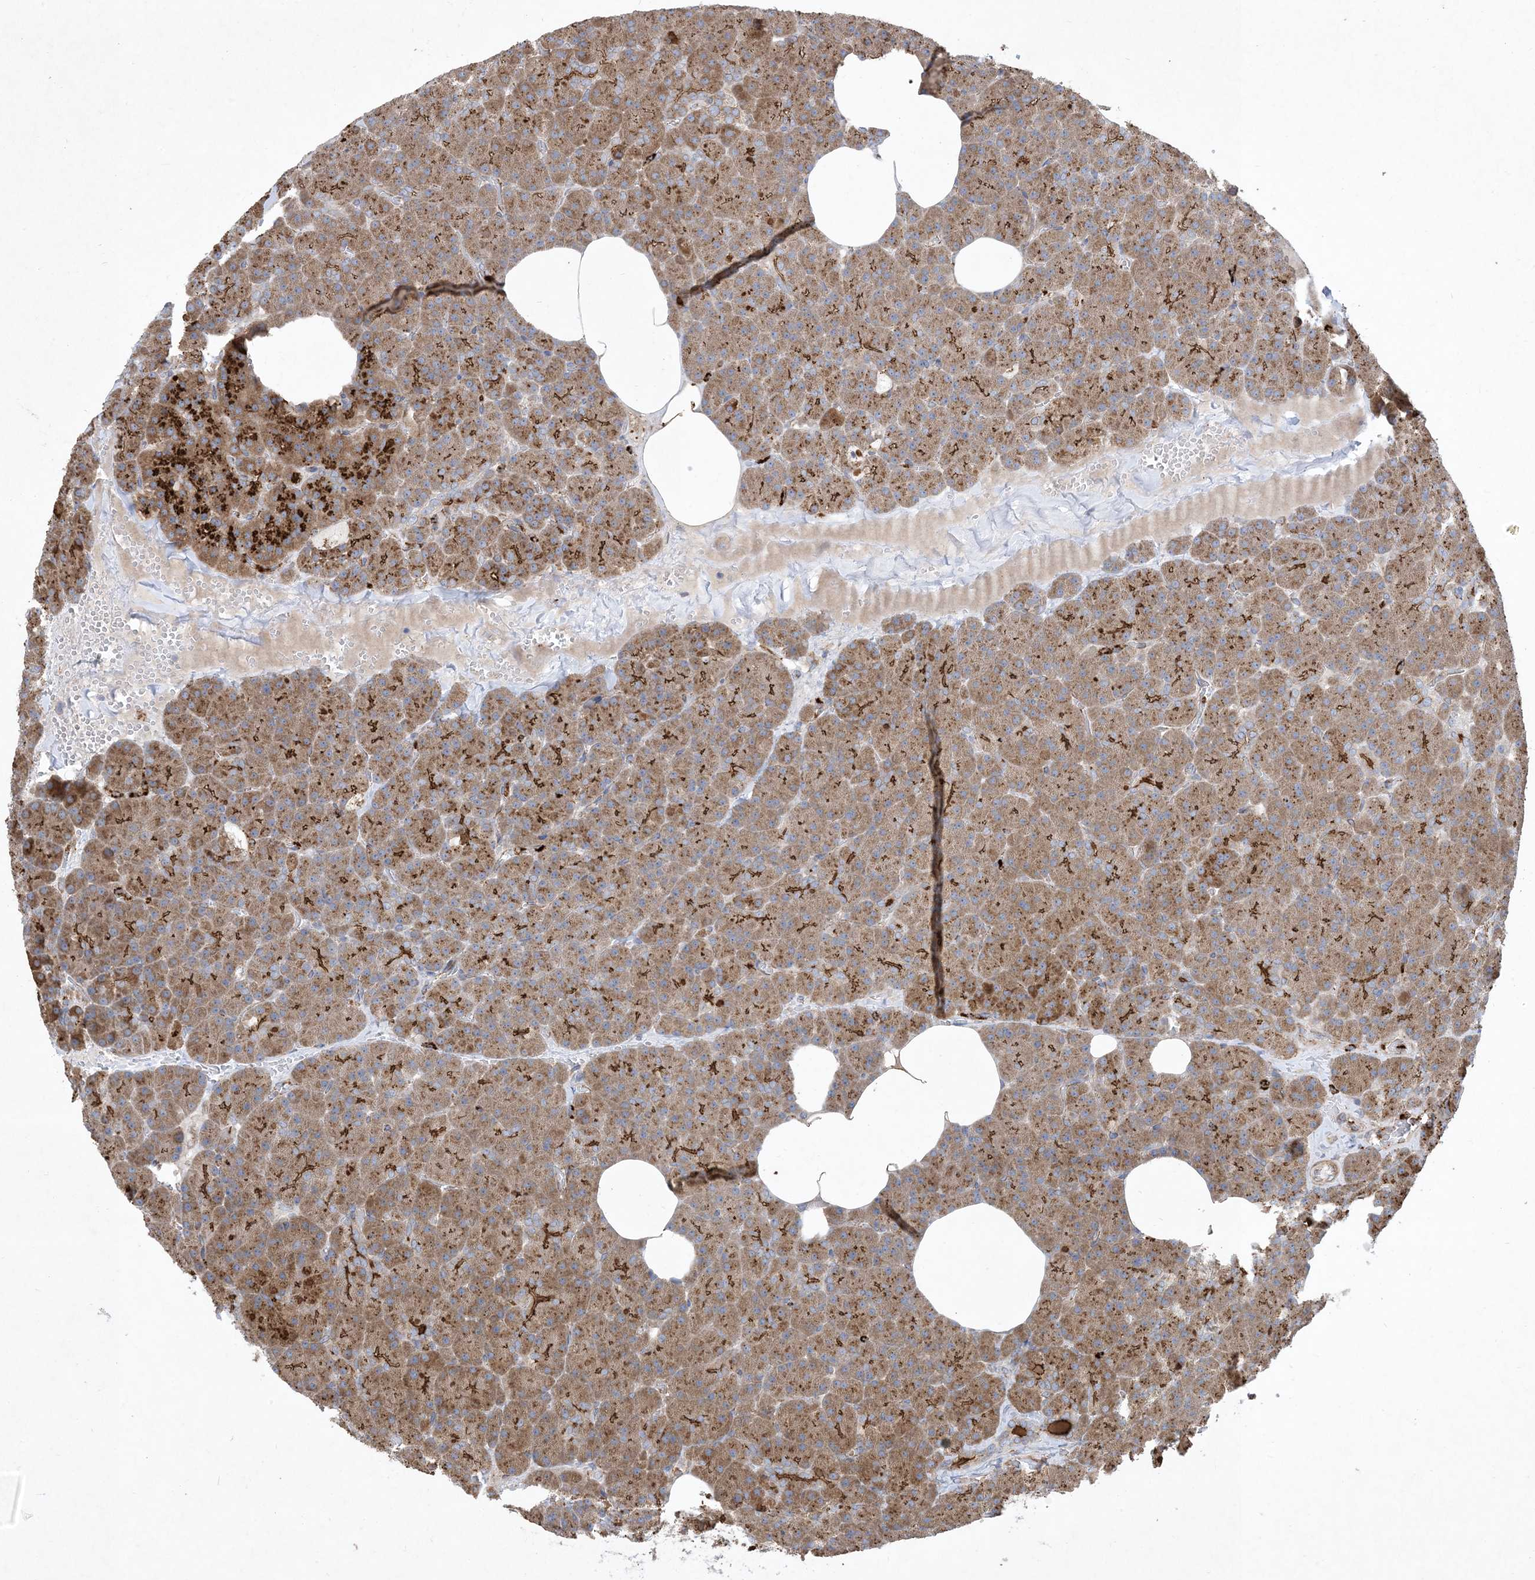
{"staining": {"intensity": "moderate", "quantity": ">75%", "location": "cytoplasmic/membranous"}, "tissue": "pancreas", "cell_type": "Exocrine glandular cells", "image_type": "normal", "snomed": [{"axis": "morphology", "description": "Normal tissue, NOS"}, {"axis": "morphology", "description": "Carcinoid, malignant, NOS"}, {"axis": "topography", "description": "Pancreas"}], "caption": "Immunohistochemical staining of normal human pancreas reveals moderate cytoplasmic/membranous protein positivity in approximately >75% of exocrine glandular cells.", "gene": "OTOP1", "patient": {"sex": "female", "age": 35}}